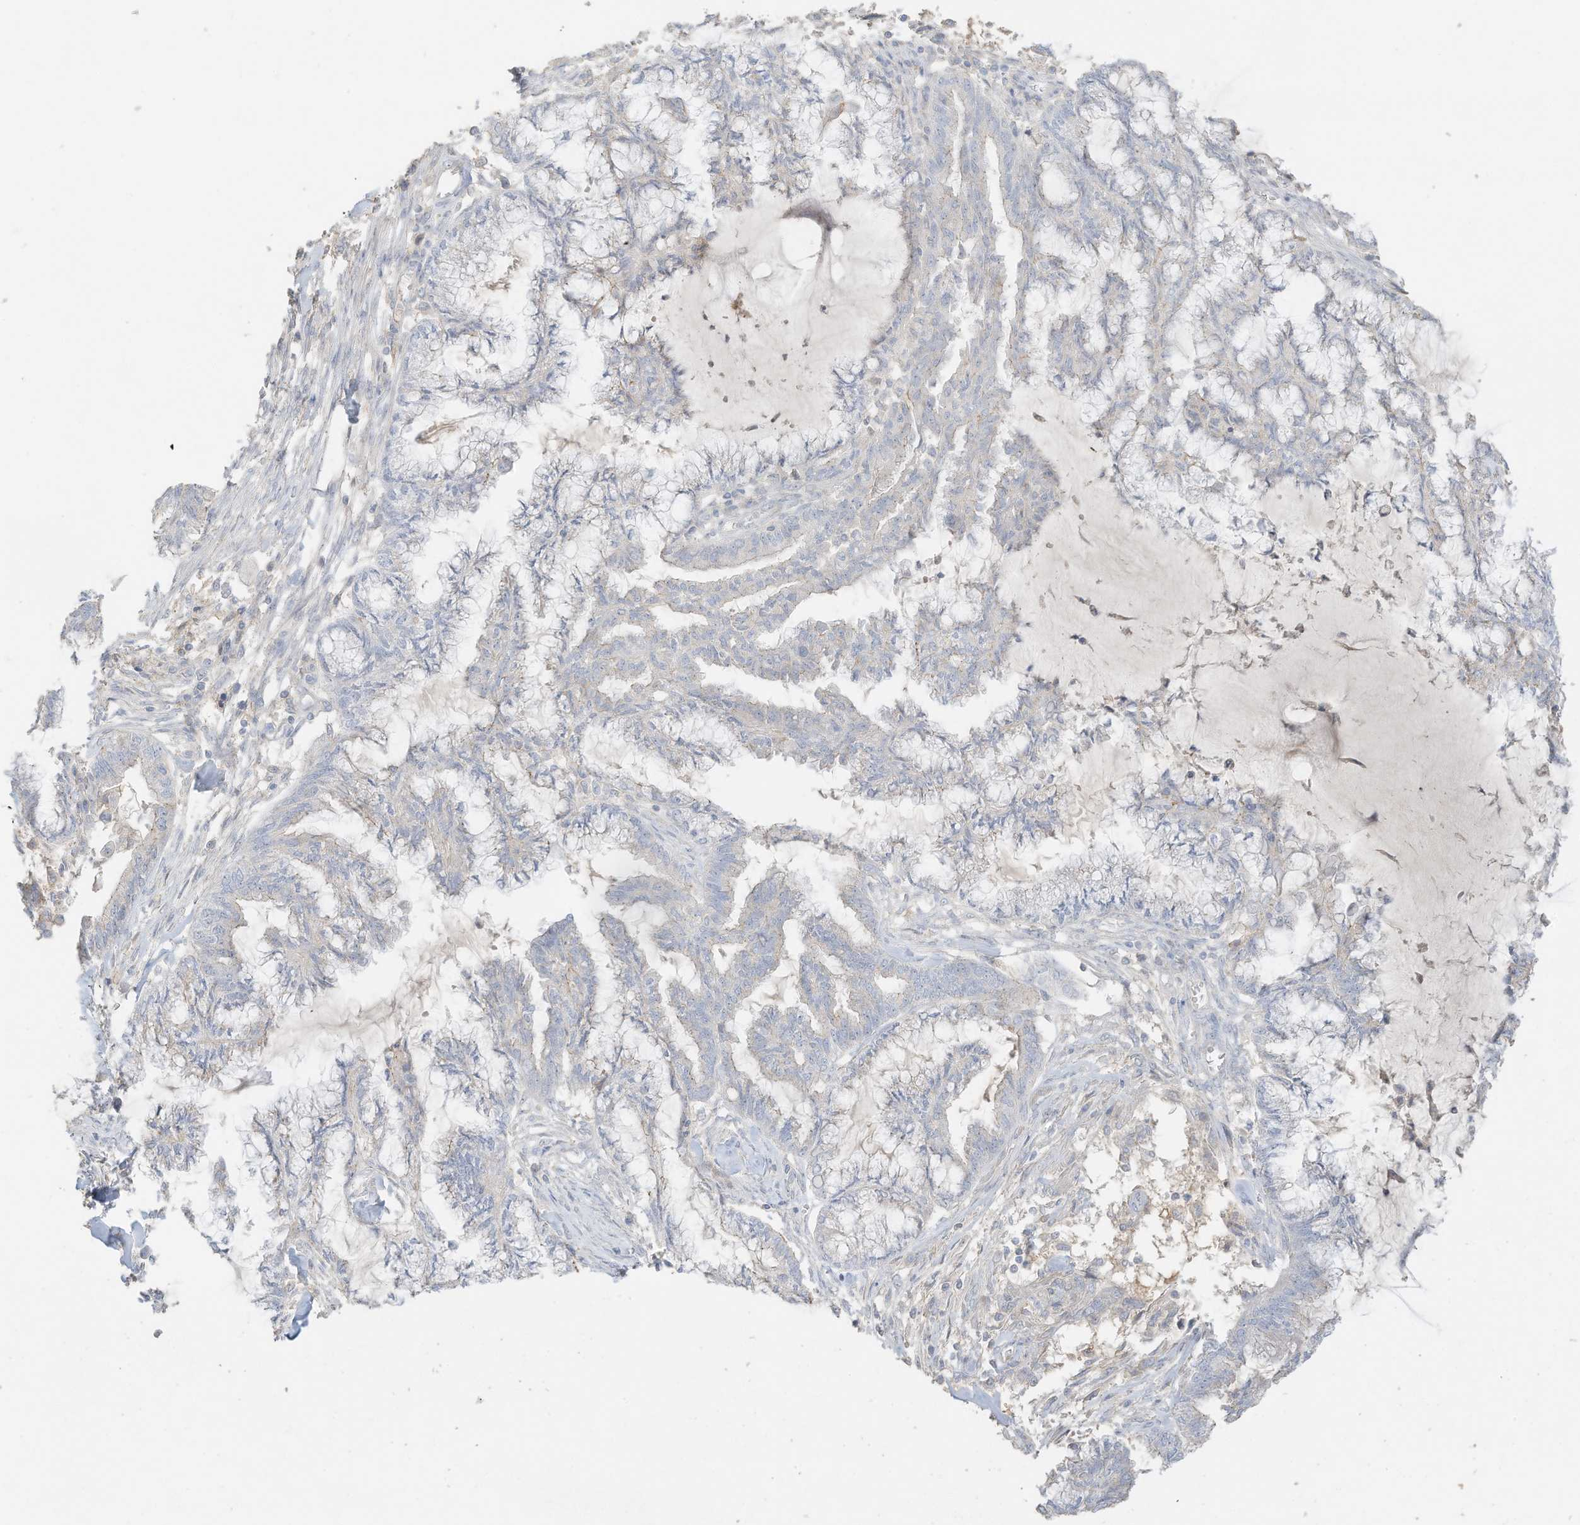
{"staining": {"intensity": "negative", "quantity": "none", "location": "none"}, "tissue": "endometrial cancer", "cell_type": "Tumor cells", "image_type": "cancer", "snomed": [{"axis": "morphology", "description": "Adenocarcinoma, NOS"}, {"axis": "topography", "description": "Endometrium"}], "caption": "Endometrial adenocarcinoma stained for a protein using immunohistochemistry reveals no positivity tumor cells.", "gene": "ZBTB41", "patient": {"sex": "female", "age": 86}}